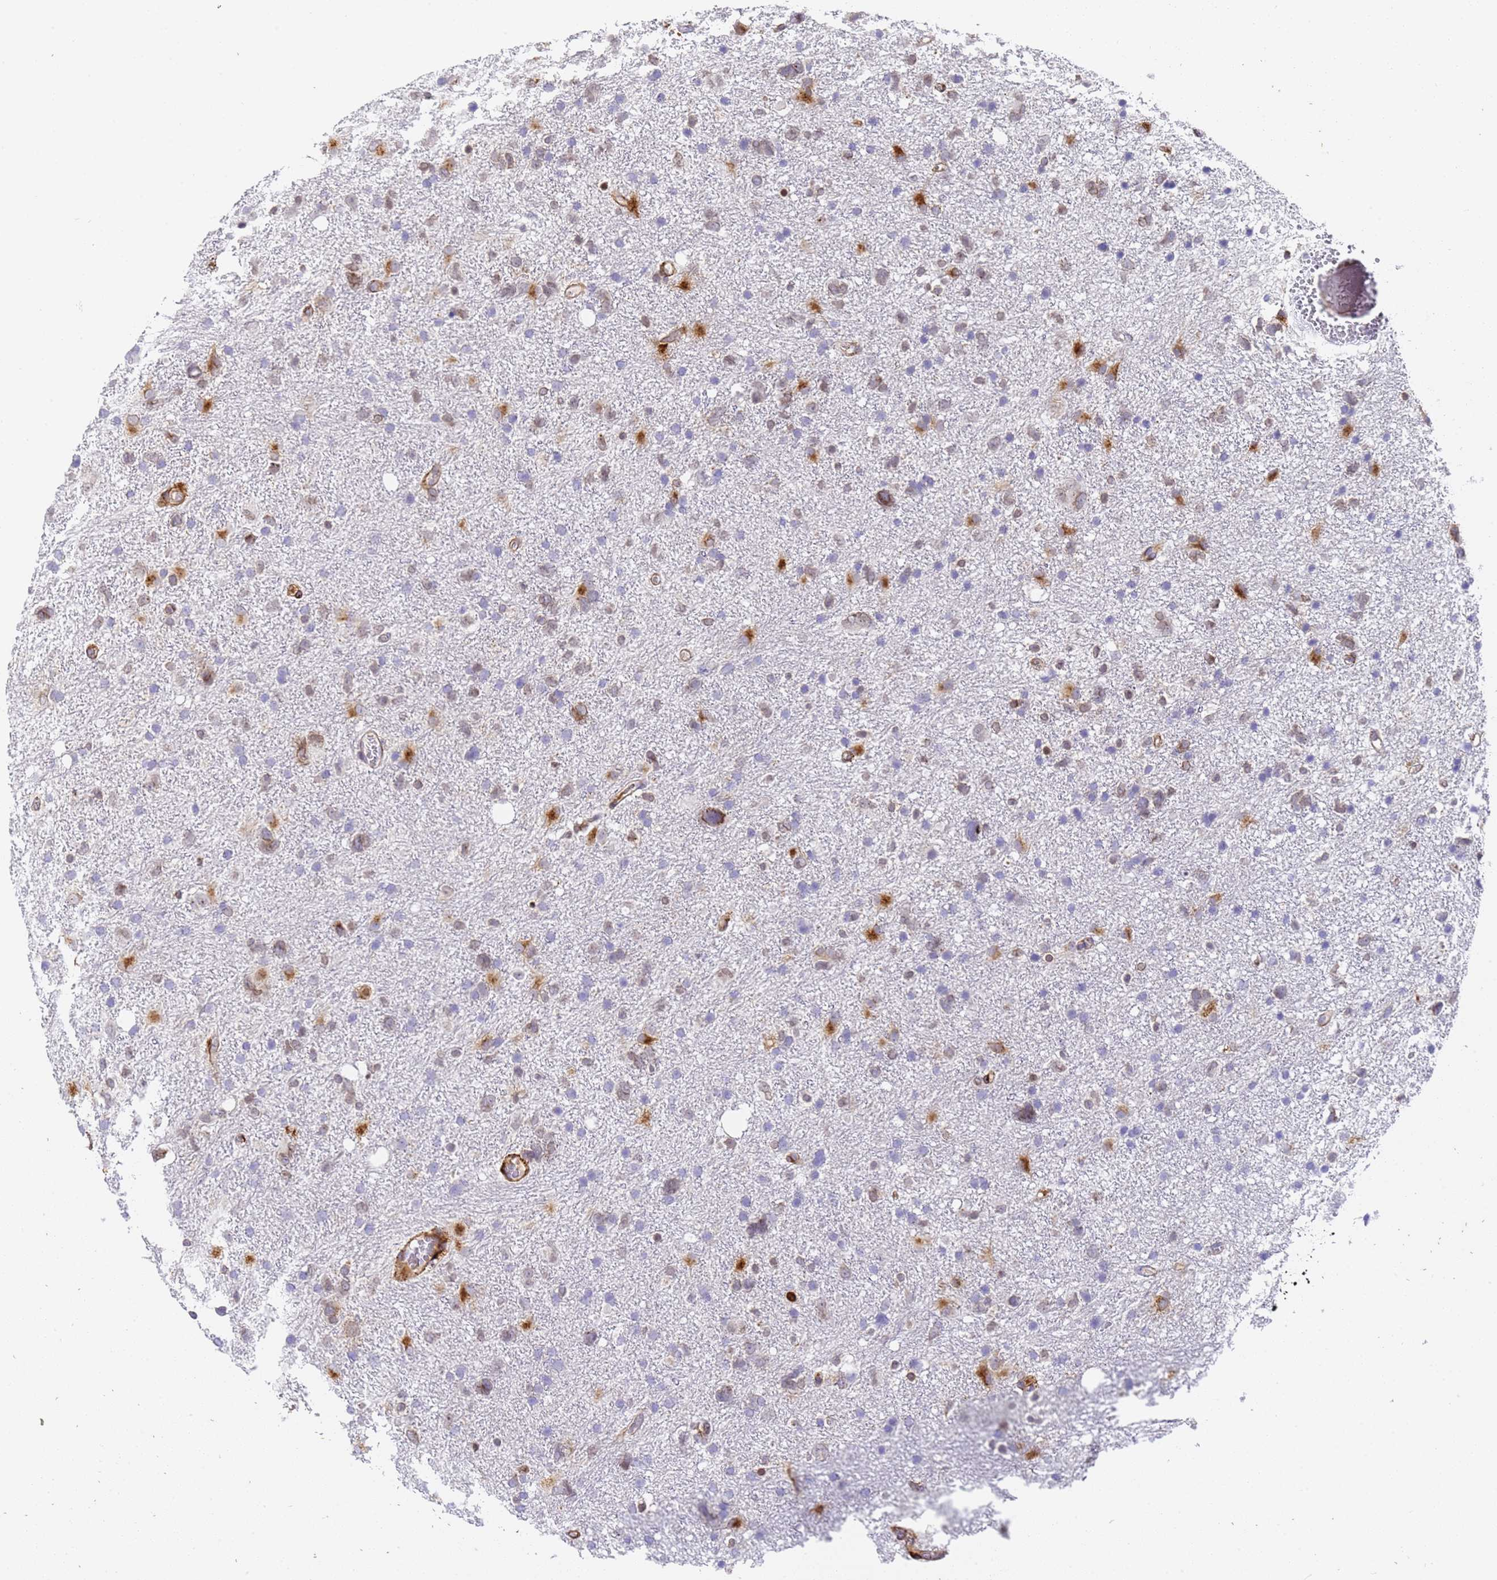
{"staining": {"intensity": "strong", "quantity": "<25%", "location": "cytoplasmic/membranous"}, "tissue": "glioma", "cell_type": "Tumor cells", "image_type": "cancer", "snomed": [{"axis": "morphology", "description": "Glioma, malignant, High grade"}, {"axis": "topography", "description": "Brain"}], "caption": "Immunohistochemical staining of glioma demonstrates medium levels of strong cytoplasmic/membranous protein staining in approximately <25% of tumor cells. Immunohistochemistry (ihc) stains the protein in brown and the nuclei are stained blue.", "gene": "IGFBP7", "patient": {"sex": "male", "age": 61}}